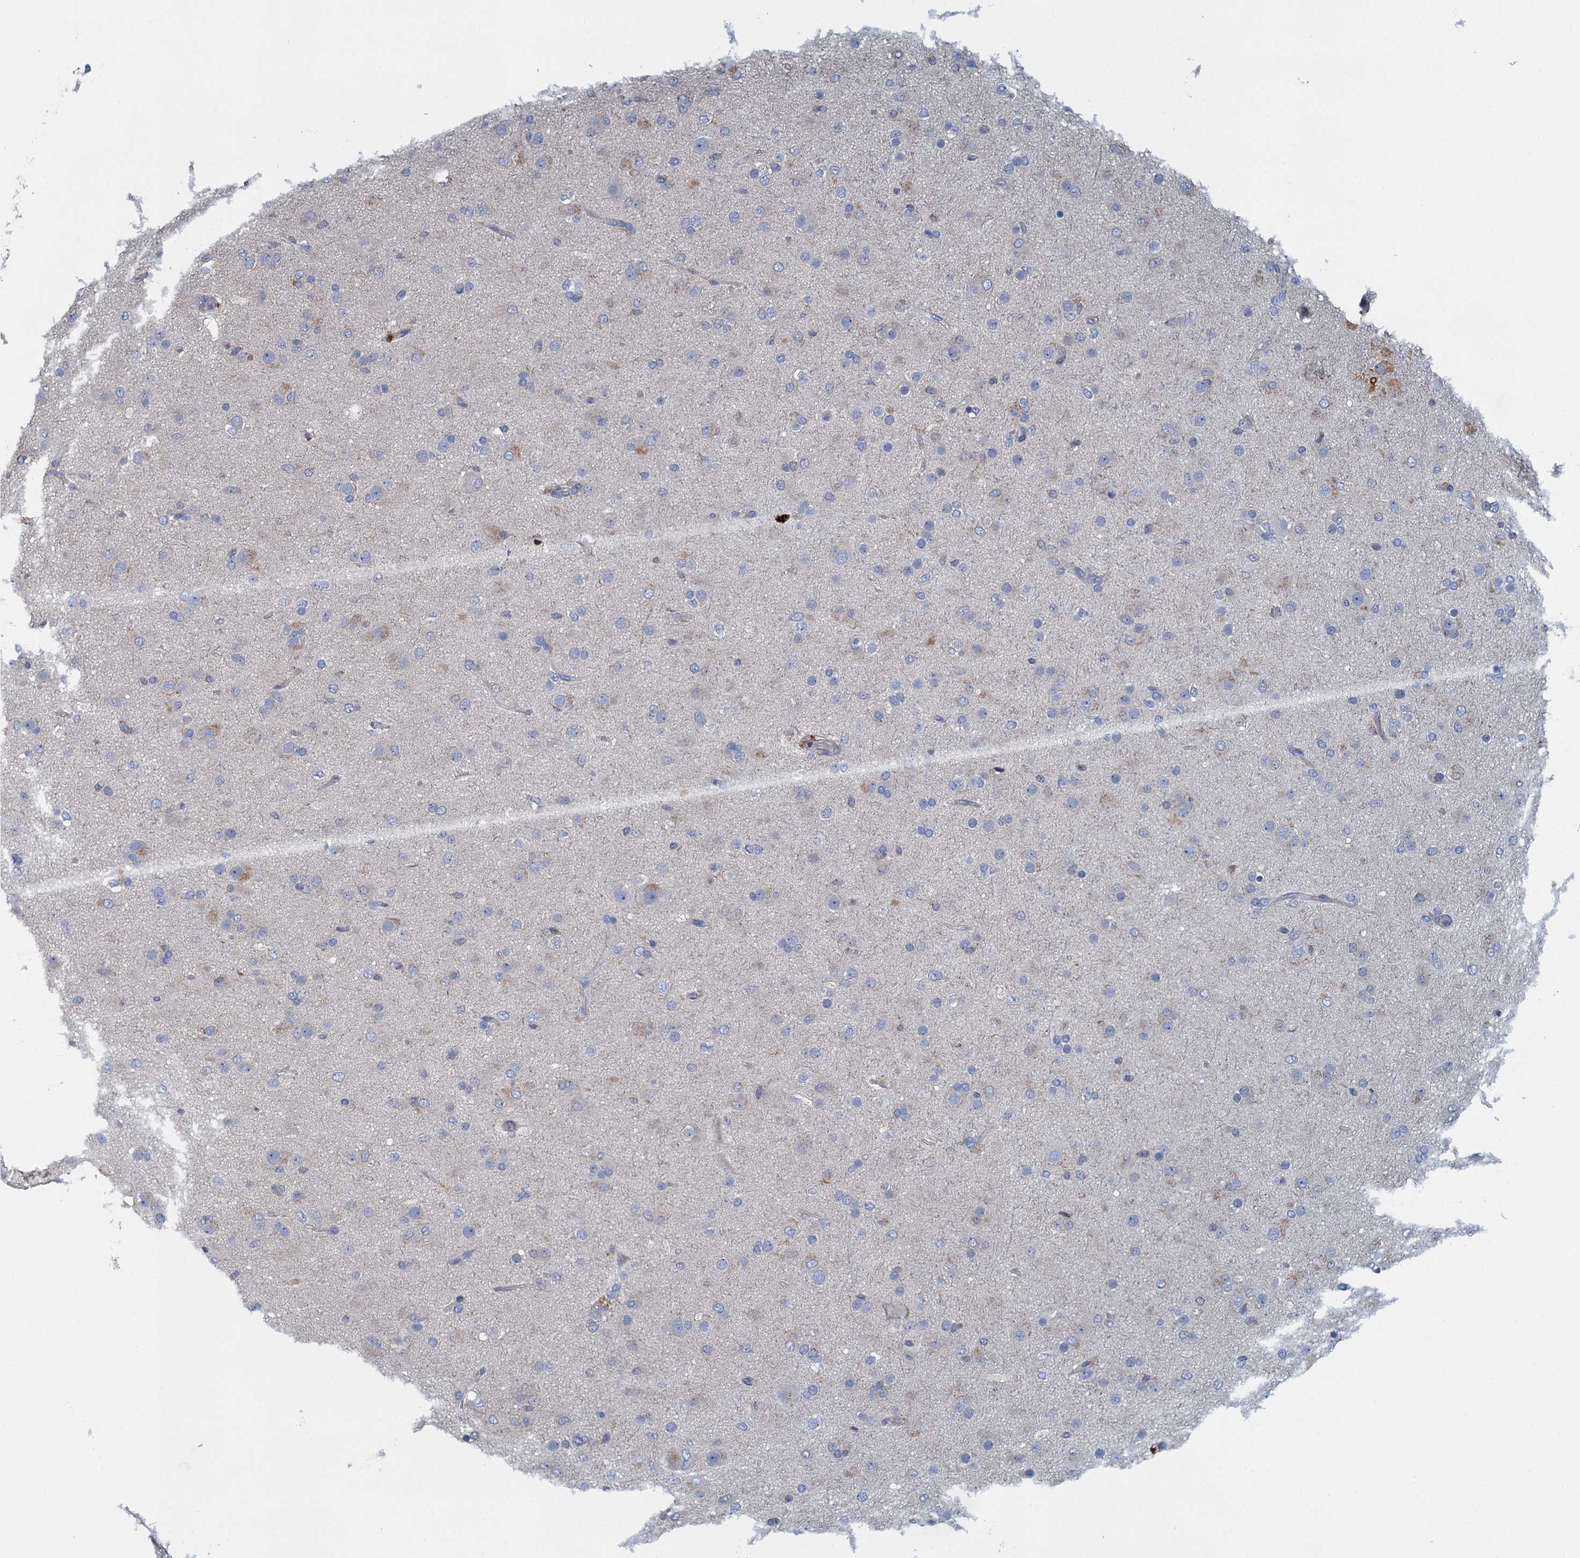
{"staining": {"intensity": "negative", "quantity": "none", "location": "none"}, "tissue": "glioma", "cell_type": "Tumor cells", "image_type": "cancer", "snomed": [{"axis": "morphology", "description": "Glioma, malignant, Low grade"}, {"axis": "topography", "description": "Brain"}], "caption": "Malignant glioma (low-grade) stained for a protein using immunohistochemistry (IHC) exhibits no staining tumor cells.", "gene": "NCKAP1L", "patient": {"sex": "male", "age": 65}}